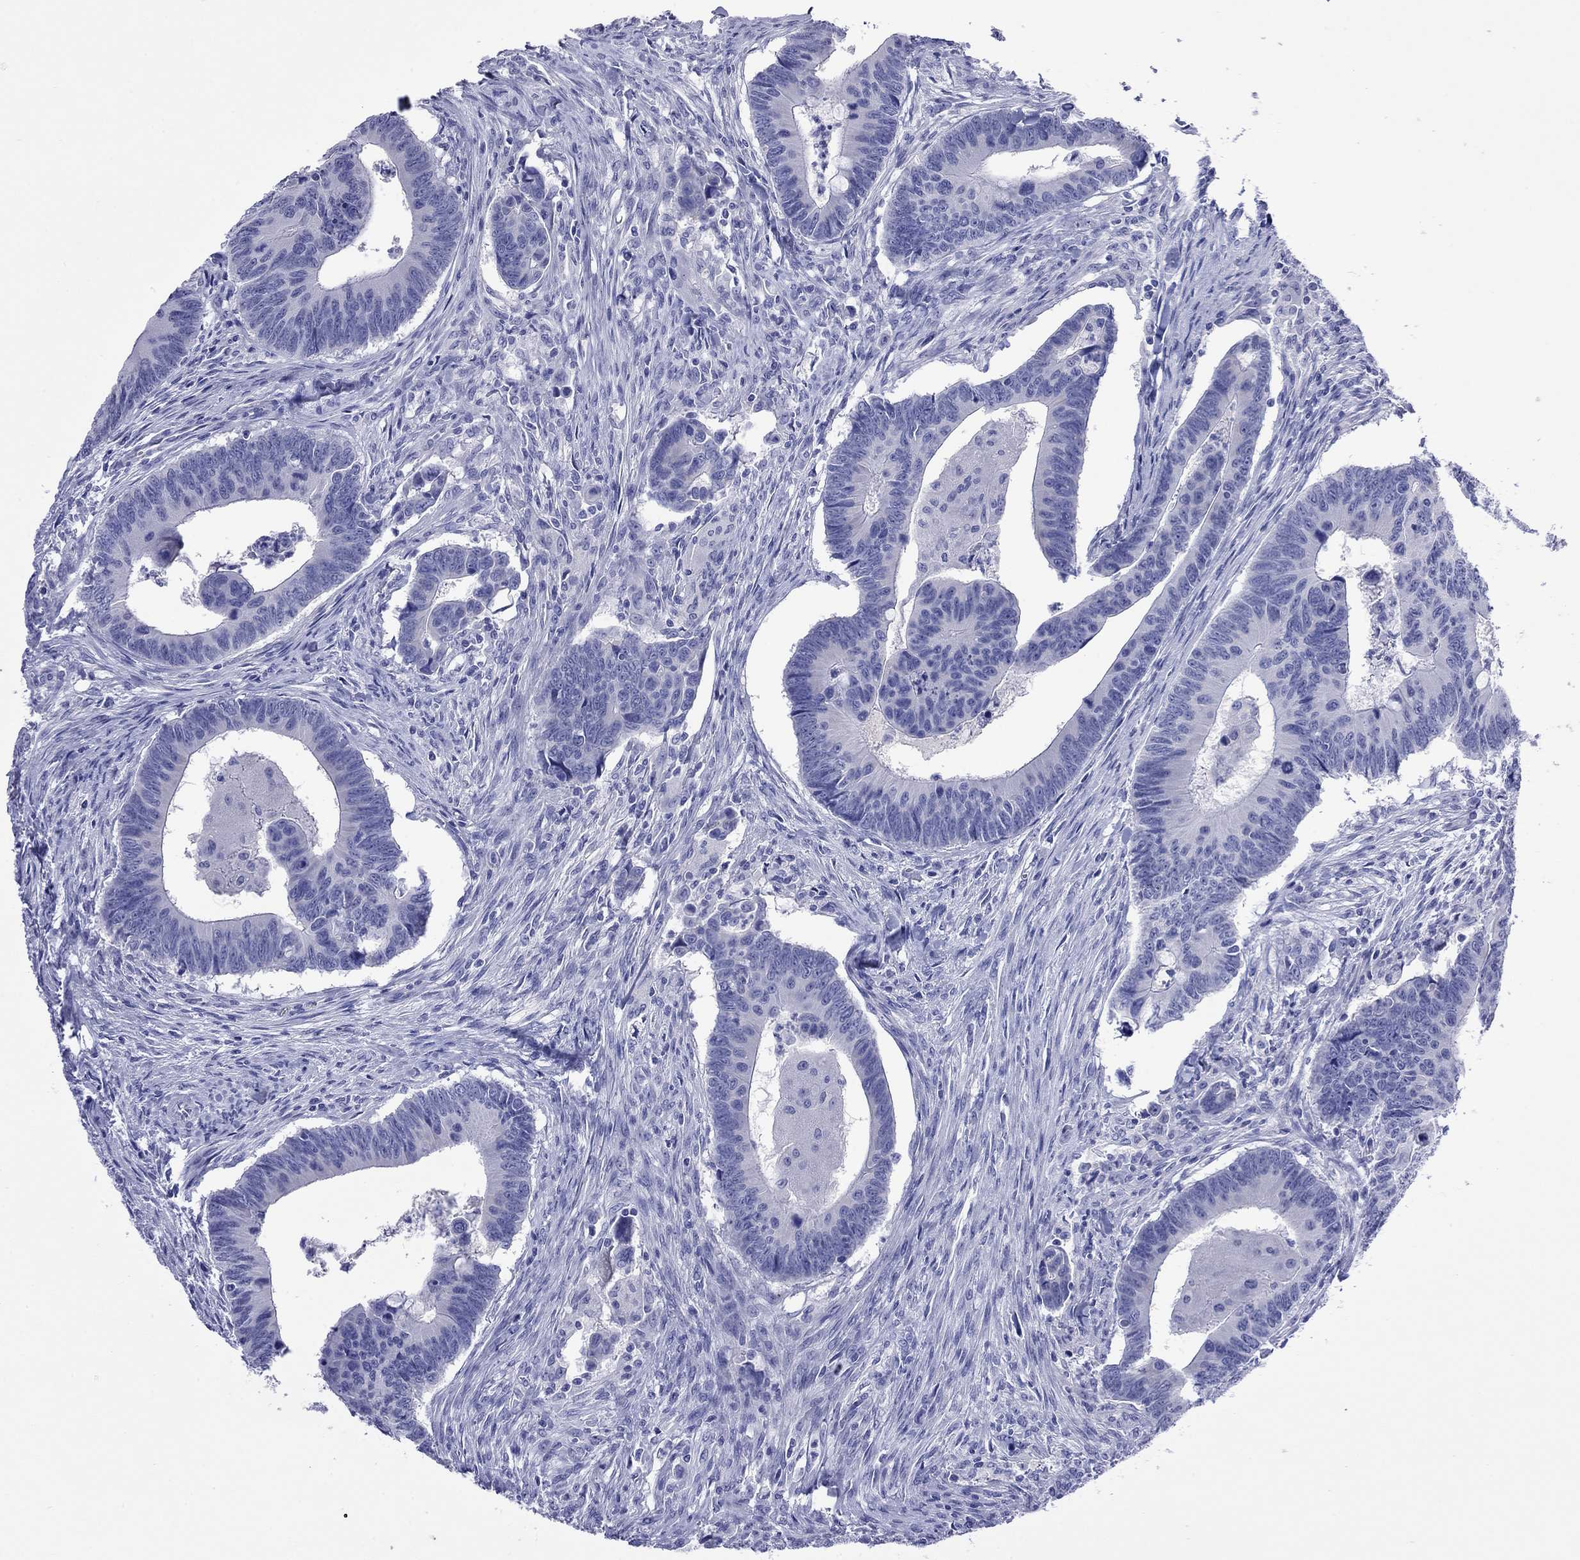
{"staining": {"intensity": "negative", "quantity": "none", "location": "none"}, "tissue": "colorectal cancer", "cell_type": "Tumor cells", "image_type": "cancer", "snomed": [{"axis": "morphology", "description": "Adenocarcinoma, NOS"}, {"axis": "topography", "description": "Rectum"}], "caption": "This is an immunohistochemistry (IHC) image of adenocarcinoma (colorectal). There is no staining in tumor cells.", "gene": "FIGLA", "patient": {"sex": "male", "age": 67}}